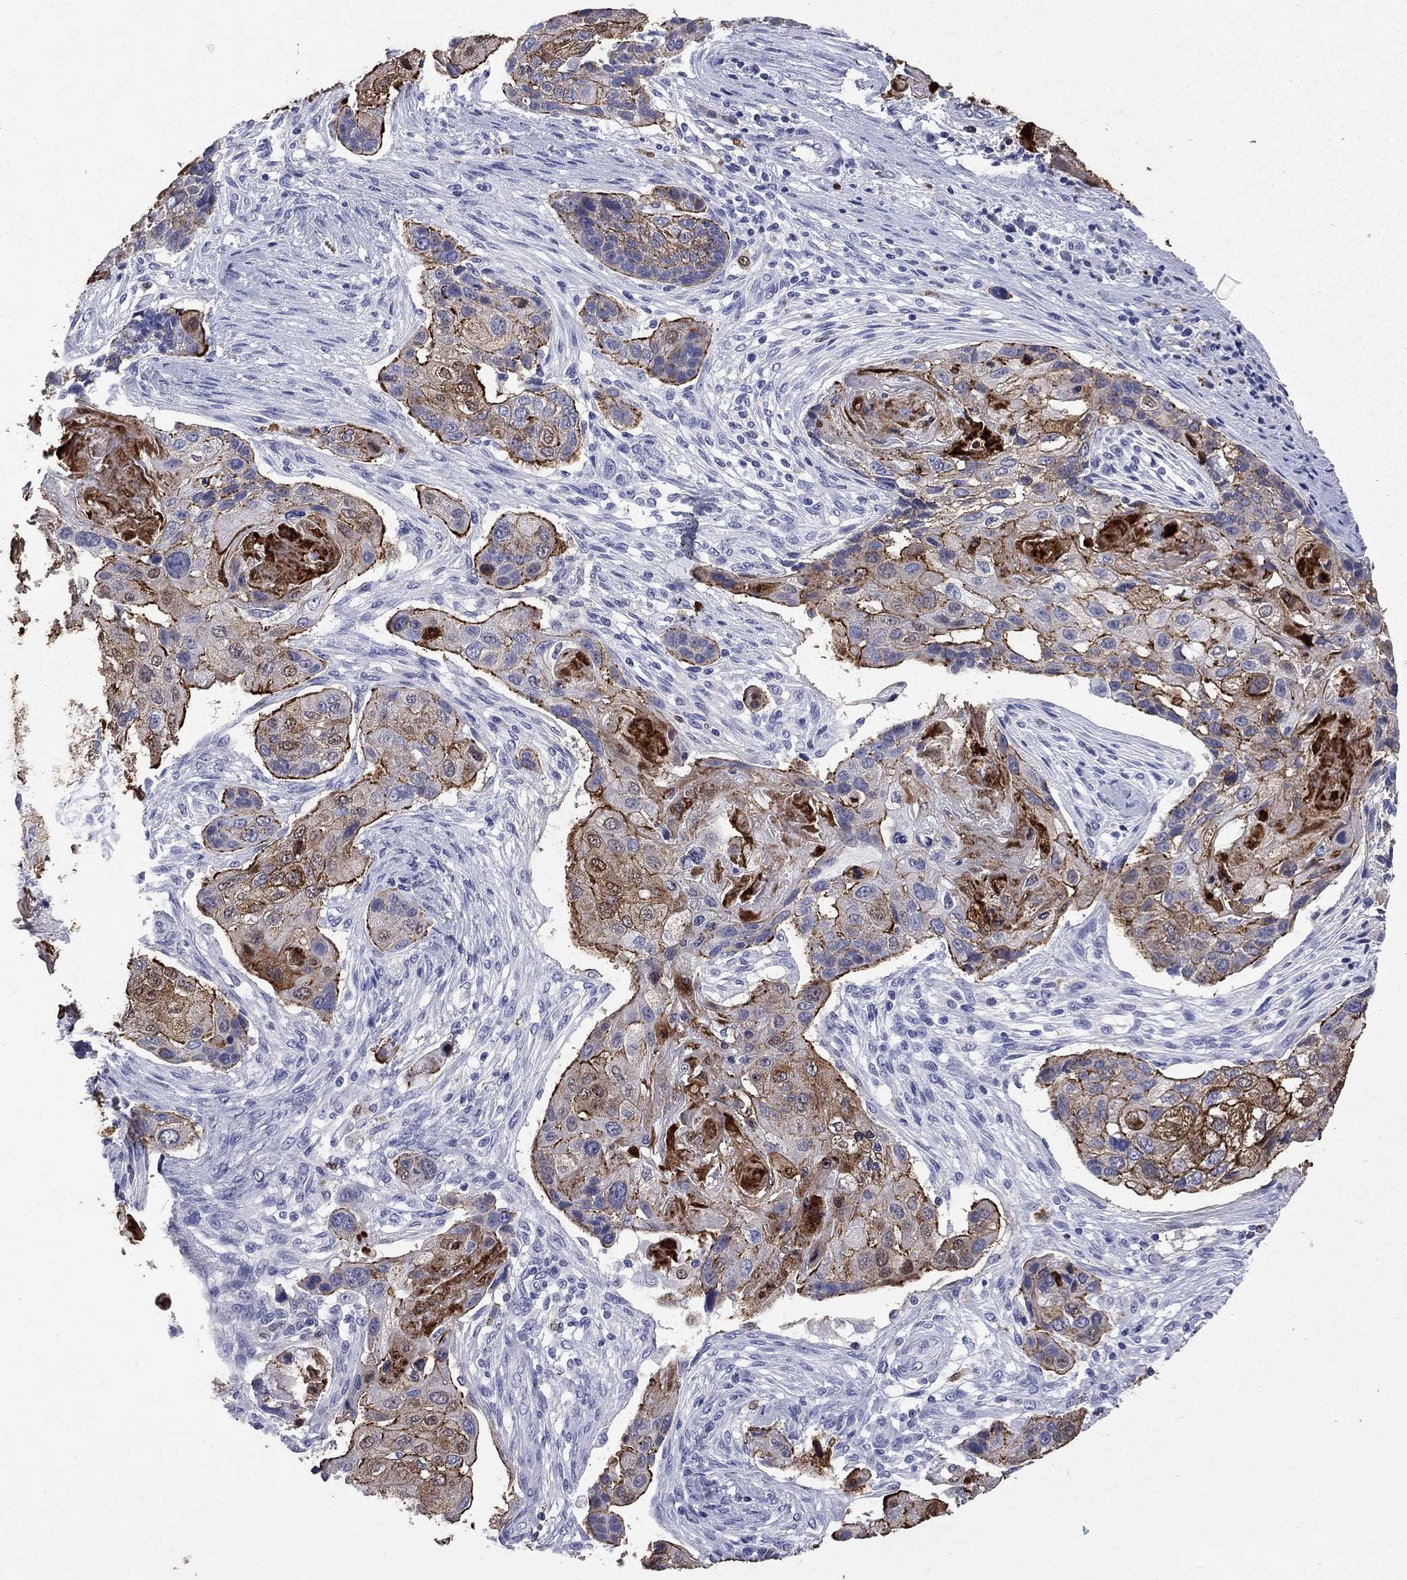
{"staining": {"intensity": "moderate", "quantity": "25%-75%", "location": "cytoplasmic/membranous"}, "tissue": "lung cancer", "cell_type": "Tumor cells", "image_type": "cancer", "snomed": [{"axis": "morphology", "description": "Normal tissue, NOS"}, {"axis": "morphology", "description": "Squamous cell carcinoma, NOS"}, {"axis": "topography", "description": "Bronchus"}, {"axis": "topography", "description": "Lung"}], "caption": "The immunohistochemical stain highlights moderate cytoplasmic/membranous staining in tumor cells of lung cancer tissue. The protein of interest is stained brown, and the nuclei are stained in blue (DAB (3,3'-diaminobenzidine) IHC with brightfield microscopy, high magnification).", "gene": "TRIM29", "patient": {"sex": "male", "age": 69}}